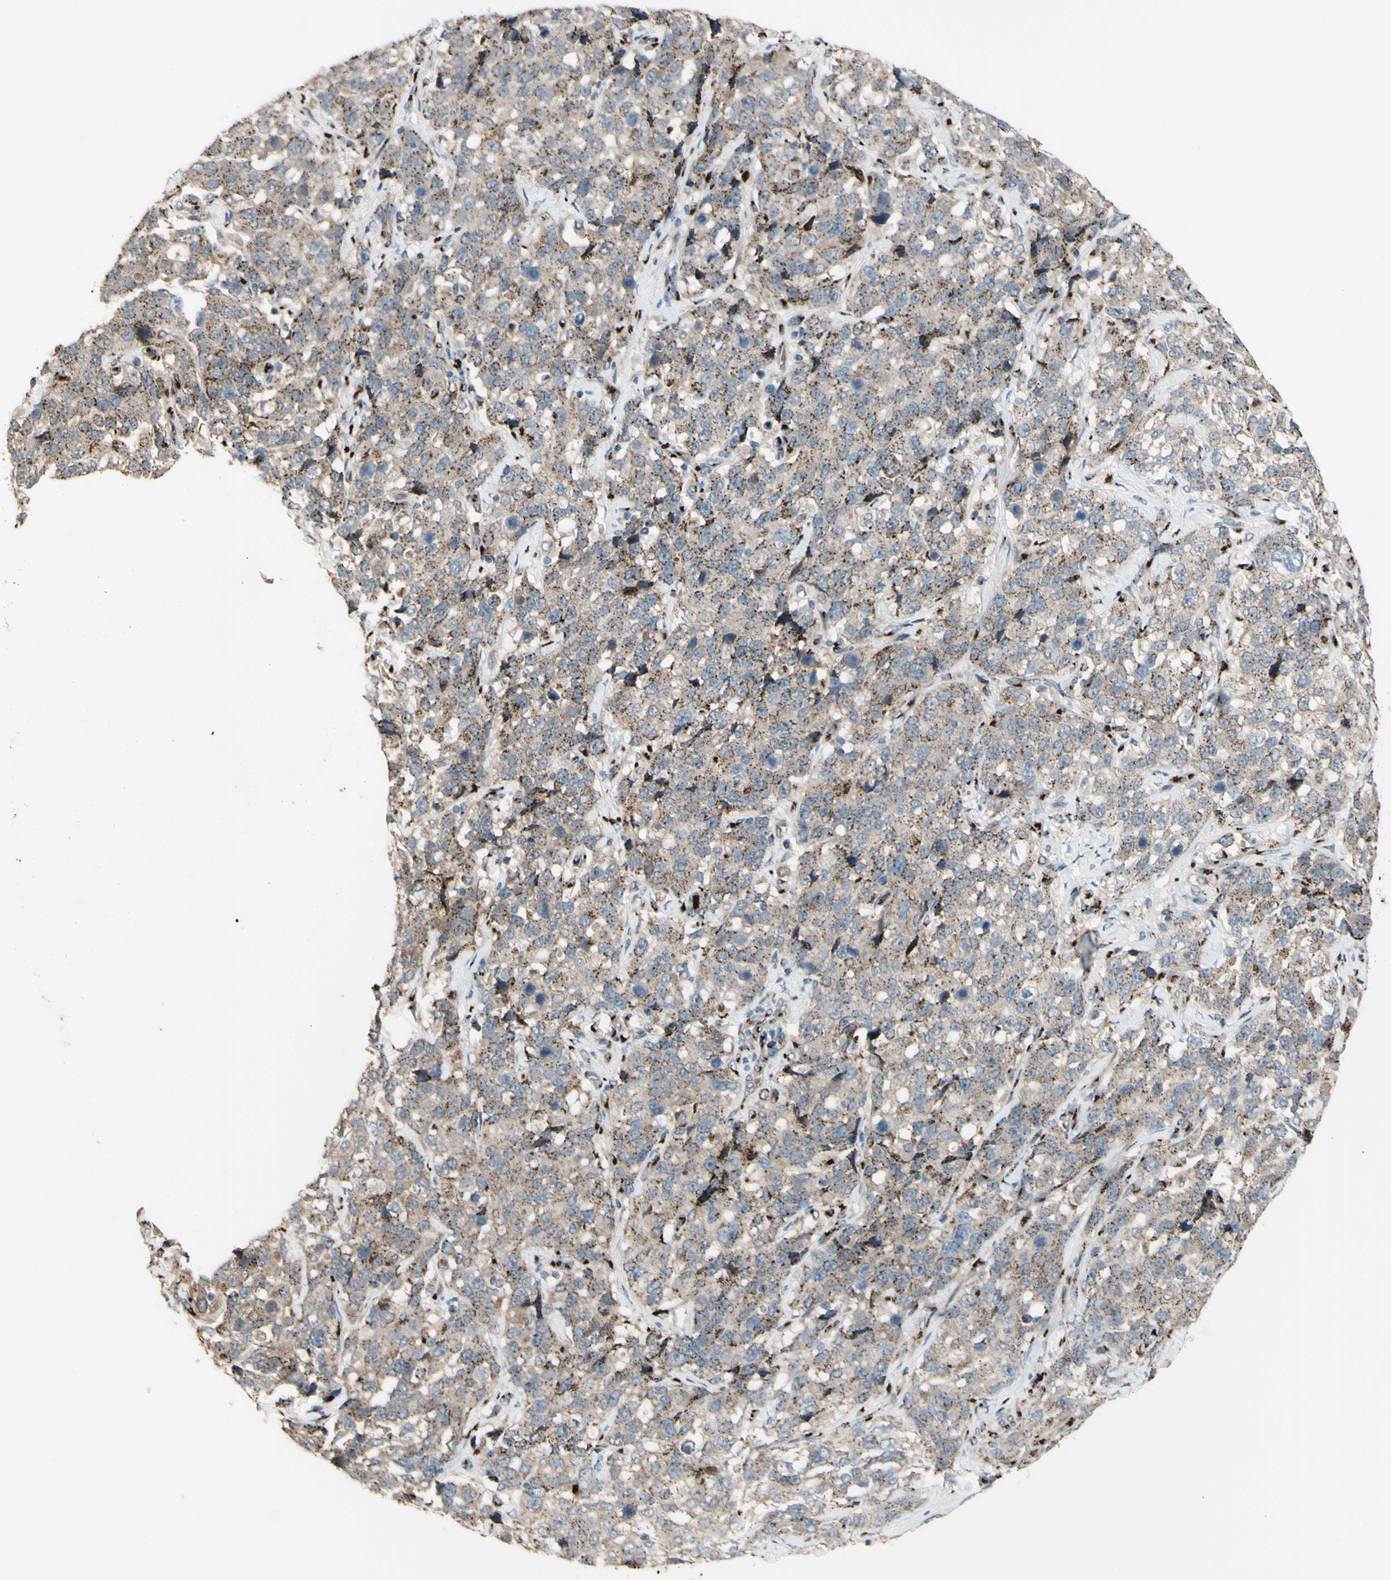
{"staining": {"intensity": "moderate", "quantity": ">75%", "location": "cytoplasmic/membranous"}, "tissue": "stomach cancer", "cell_type": "Tumor cells", "image_type": "cancer", "snomed": [{"axis": "morphology", "description": "Normal tissue, NOS"}, {"axis": "morphology", "description": "Adenocarcinoma, NOS"}, {"axis": "topography", "description": "Stomach"}], "caption": "Protein positivity by immunohistochemistry reveals moderate cytoplasmic/membranous staining in about >75% of tumor cells in stomach cancer (adenocarcinoma).", "gene": "BPNT2", "patient": {"sex": "male", "age": 48}}